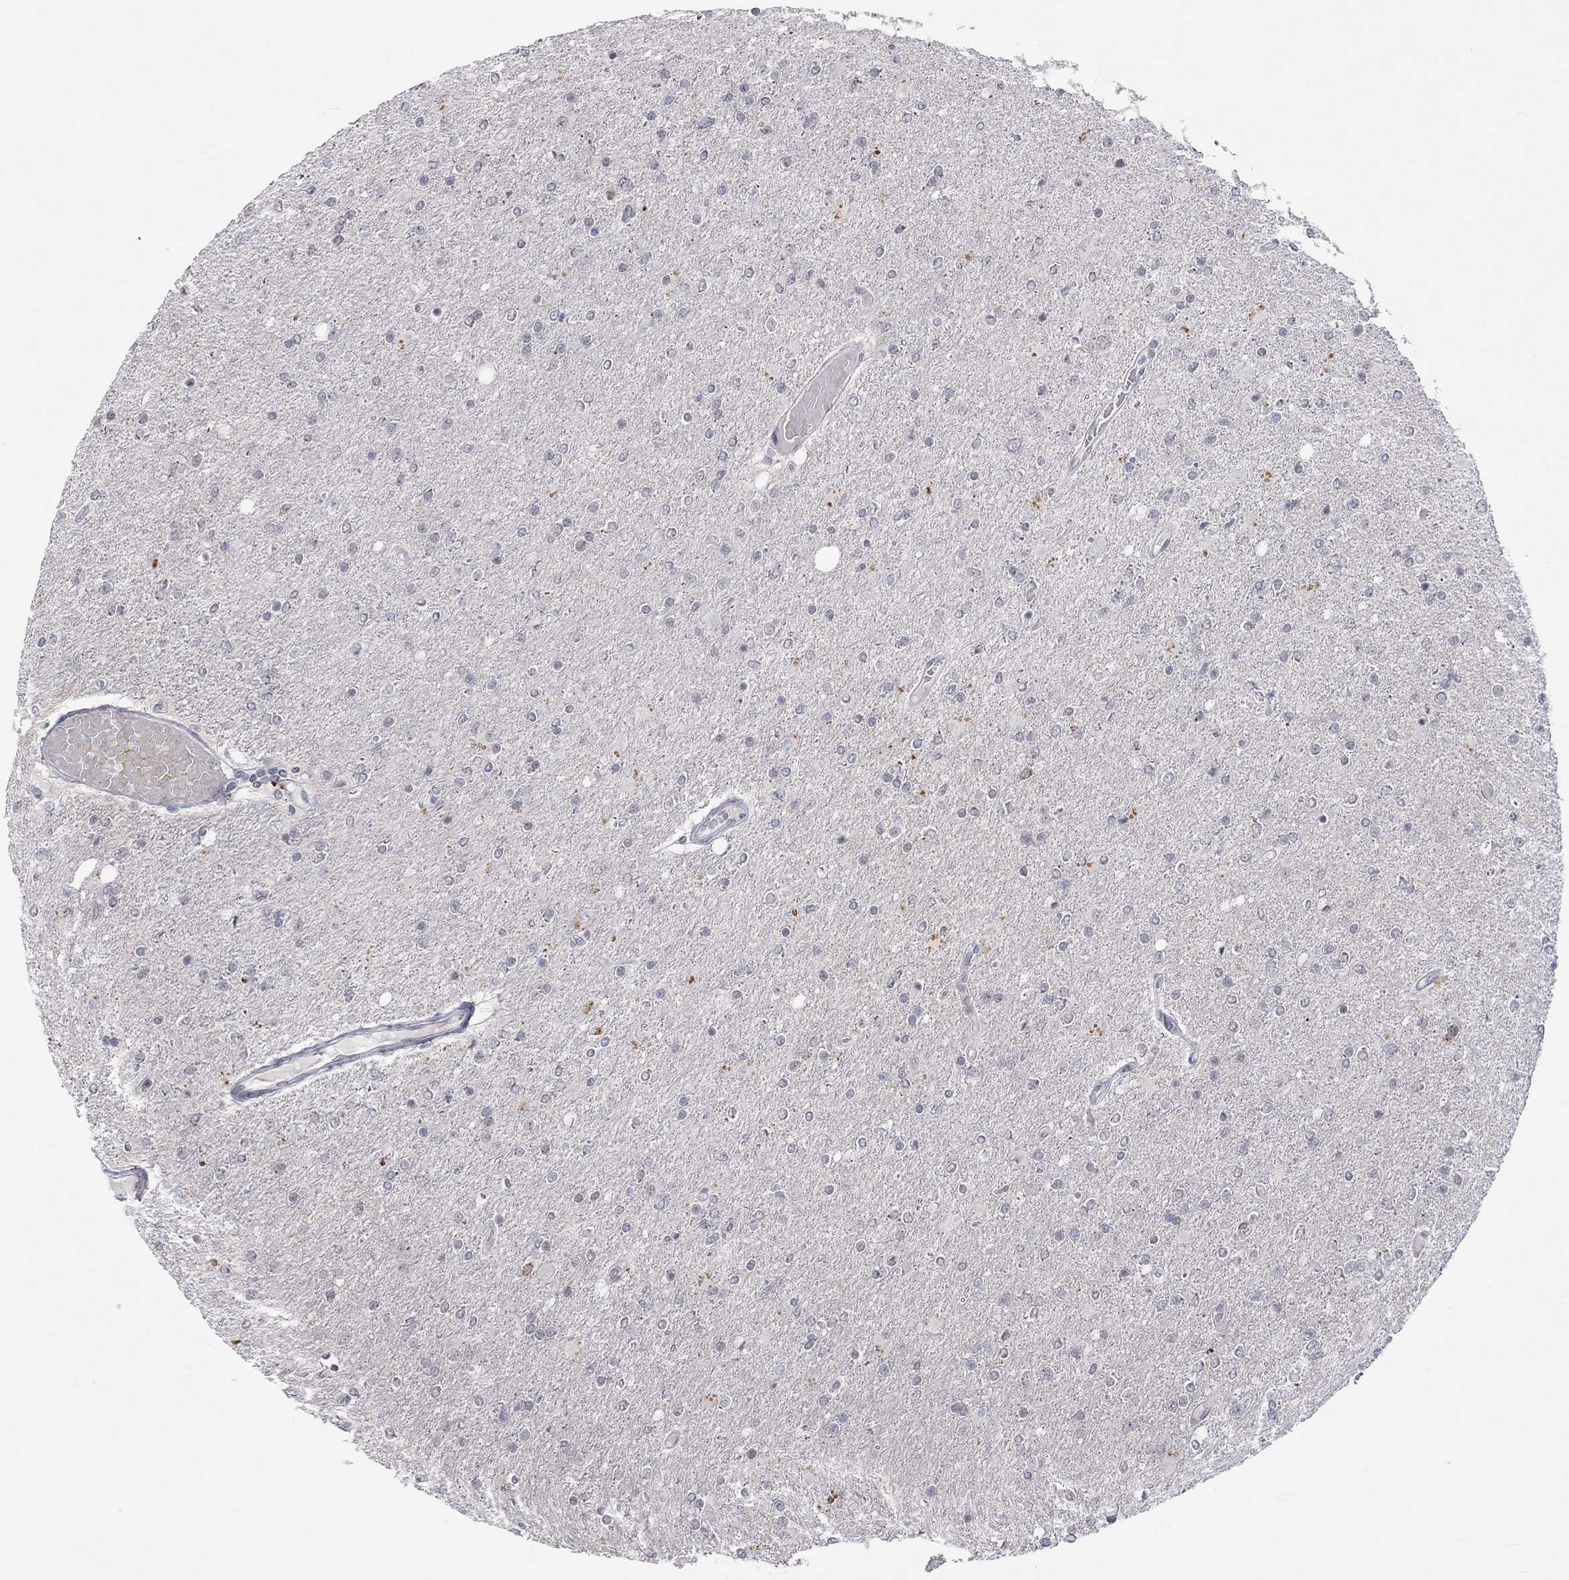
{"staining": {"intensity": "negative", "quantity": "none", "location": "none"}, "tissue": "glioma", "cell_type": "Tumor cells", "image_type": "cancer", "snomed": [{"axis": "morphology", "description": "Glioma, malignant, High grade"}, {"axis": "topography", "description": "Cerebral cortex"}], "caption": "This micrograph is of malignant glioma (high-grade) stained with IHC to label a protein in brown with the nuclei are counter-stained blue. There is no staining in tumor cells. (Brightfield microscopy of DAB immunohistochemistry (IHC) at high magnification).", "gene": "TMEM143", "patient": {"sex": "male", "age": 70}}